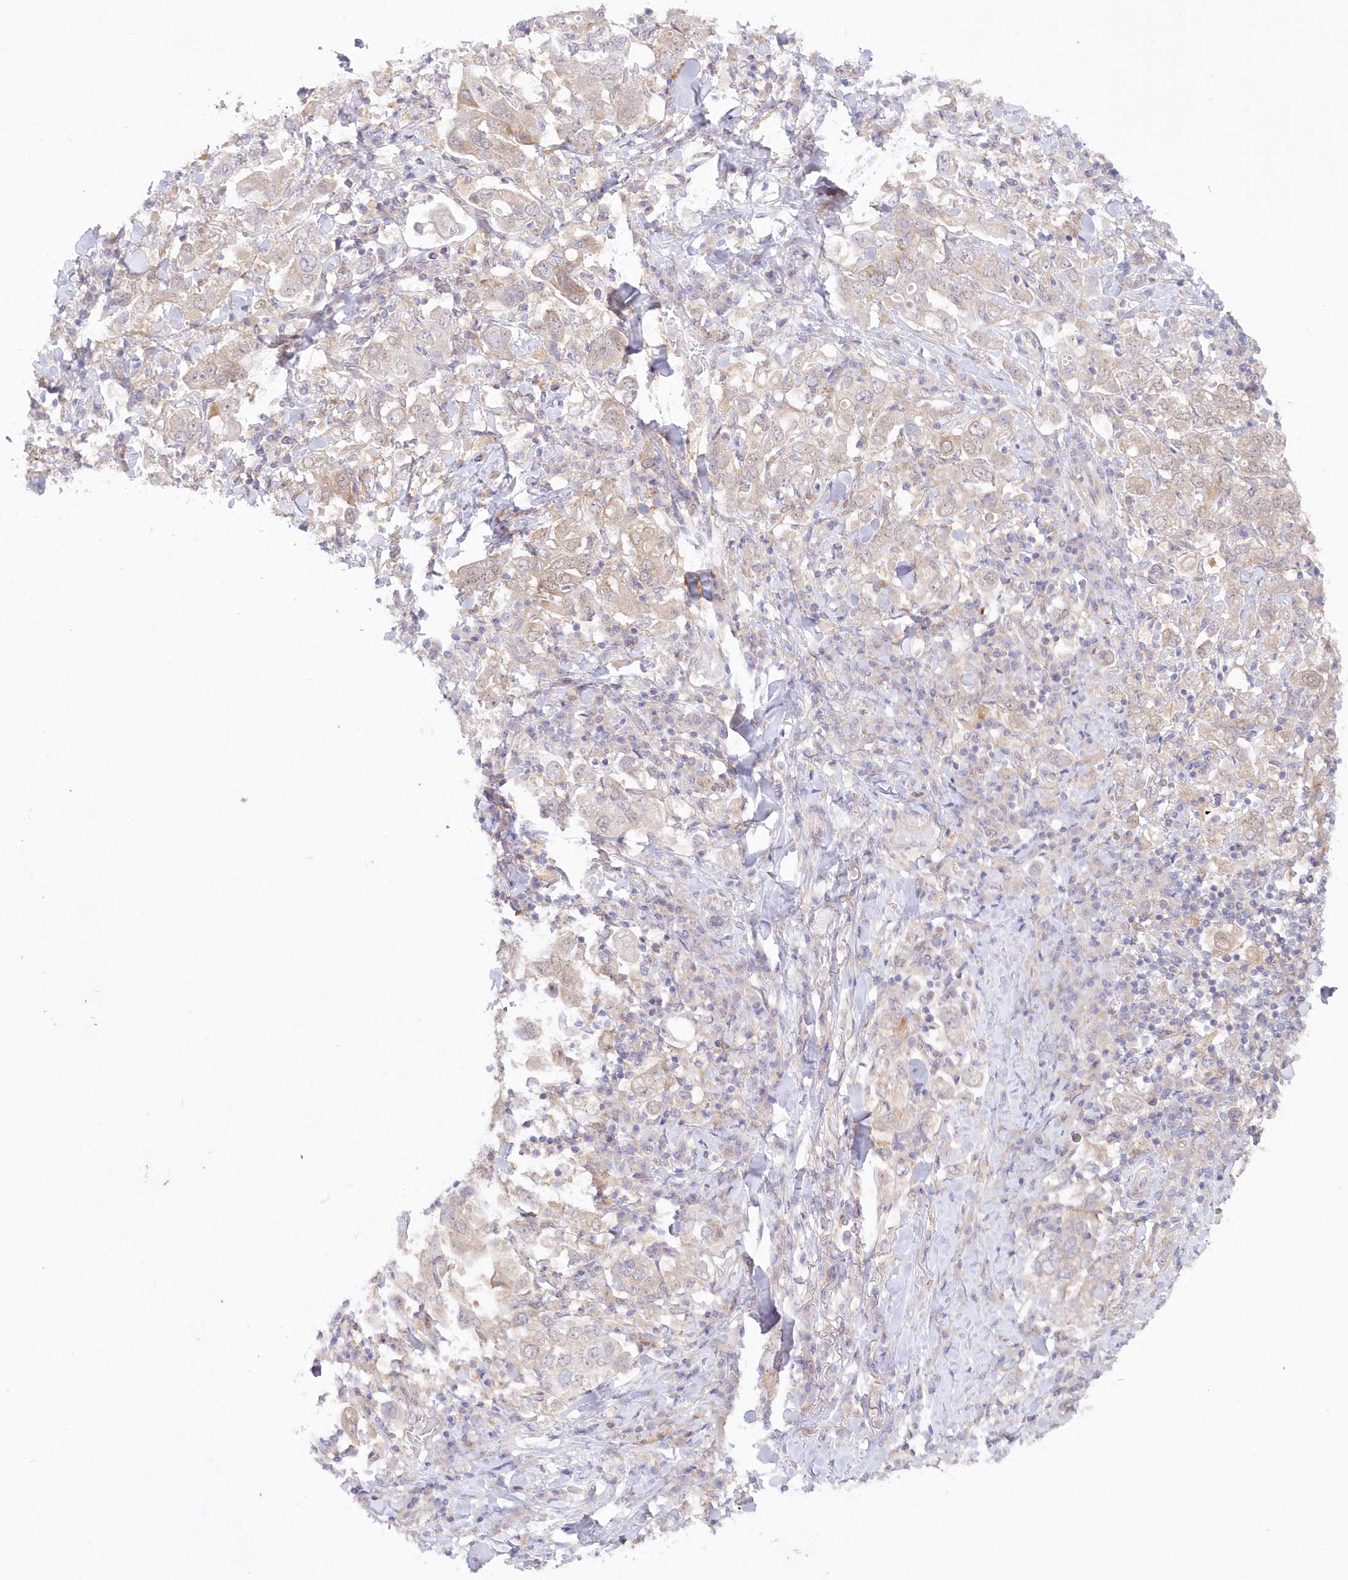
{"staining": {"intensity": "weak", "quantity": "<25%", "location": "cytoplasmic/membranous"}, "tissue": "stomach cancer", "cell_type": "Tumor cells", "image_type": "cancer", "snomed": [{"axis": "morphology", "description": "Adenocarcinoma, NOS"}, {"axis": "topography", "description": "Stomach, upper"}], "caption": "Human stomach cancer (adenocarcinoma) stained for a protein using immunohistochemistry (IHC) exhibits no expression in tumor cells.", "gene": "RNPEP", "patient": {"sex": "male", "age": 62}}